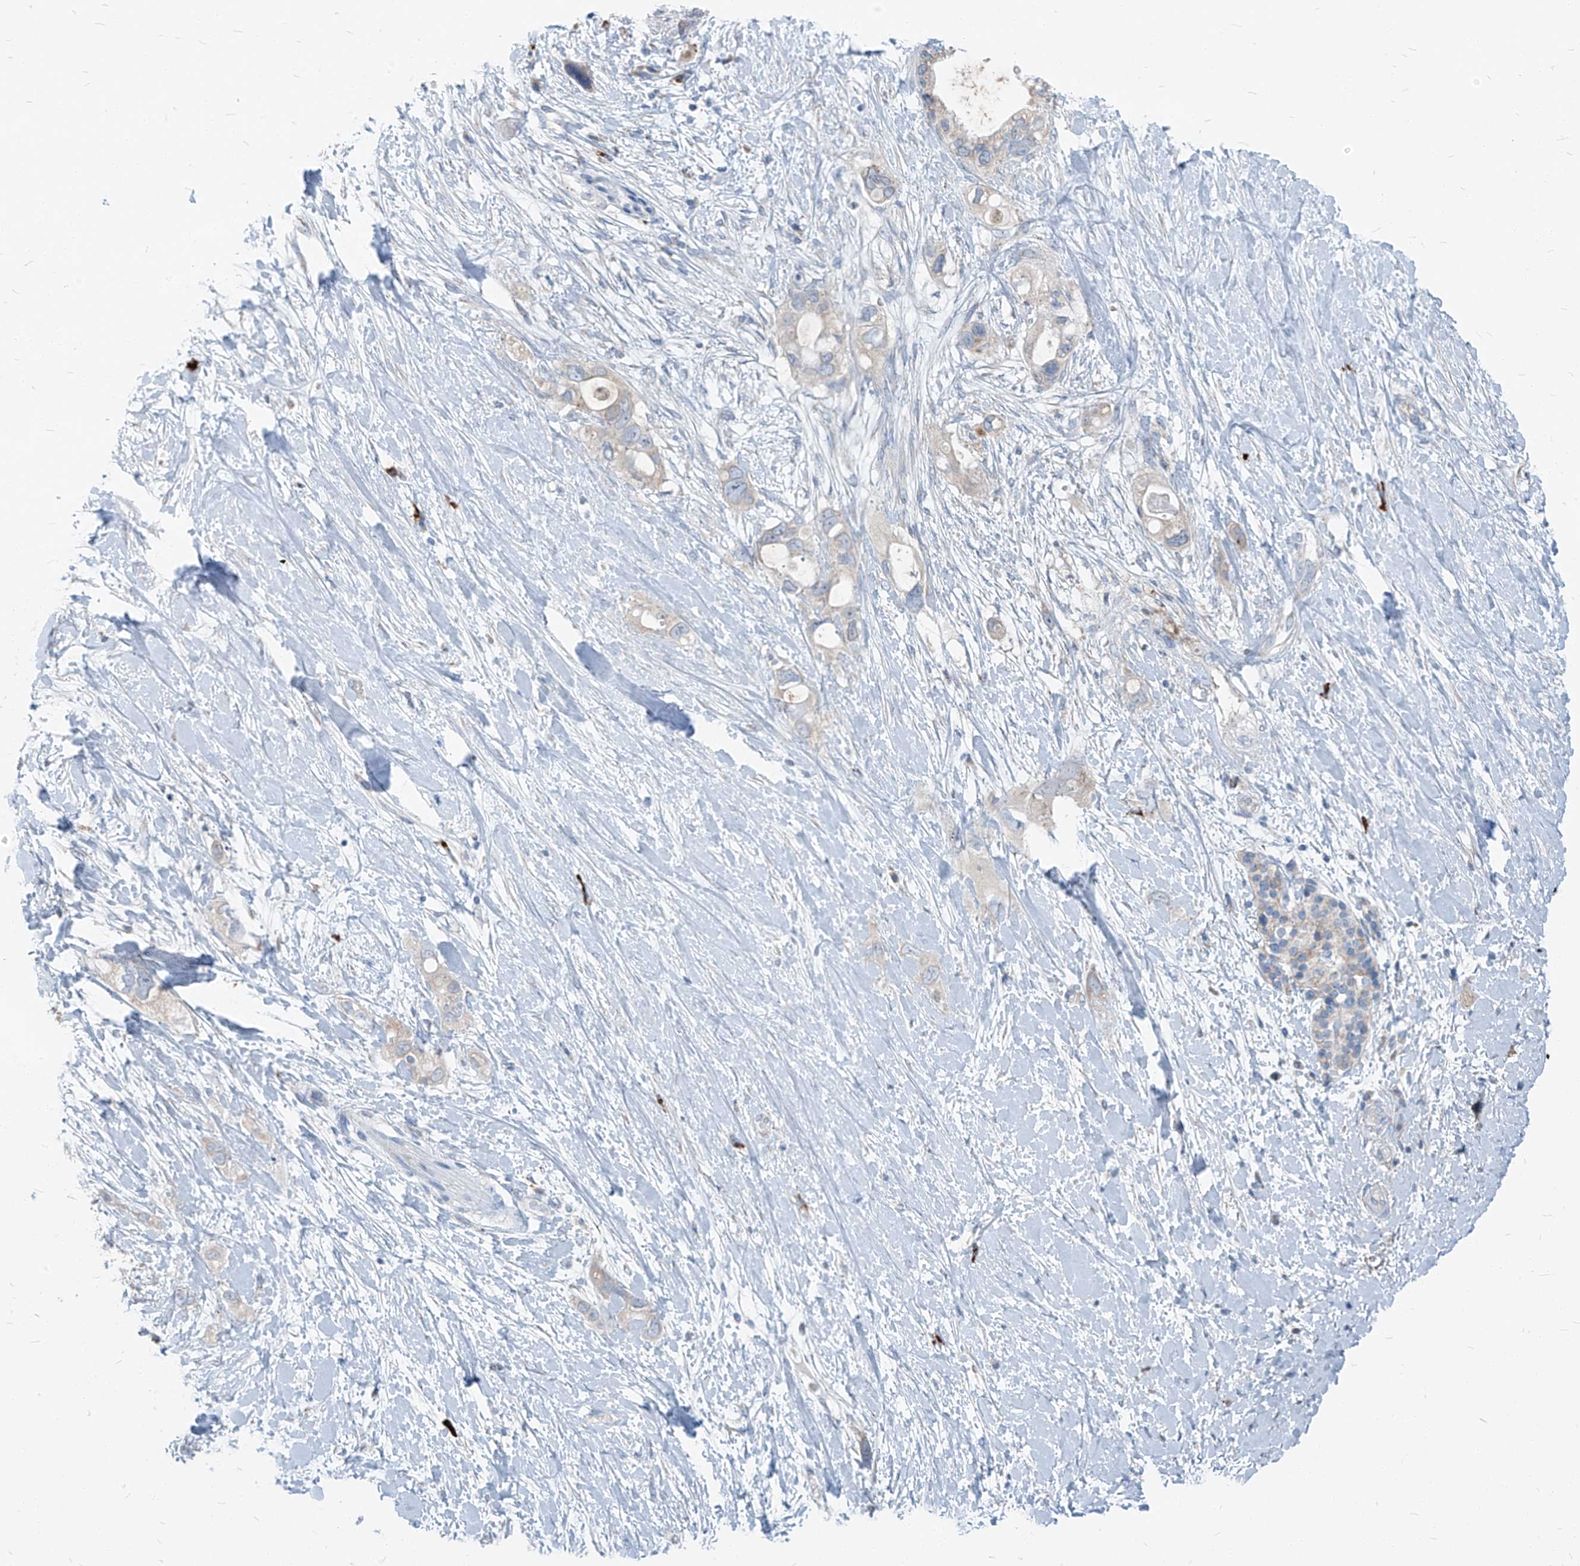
{"staining": {"intensity": "moderate", "quantity": "<25%", "location": "cytoplasmic/membranous"}, "tissue": "pancreatic cancer", "cell_type": "Tumor cells", "image_type": "cancer", "snomed": [{"axis": "morphology", "description": "Adenocarcinoma, NOS"}, {"axis": "topography", "description": "Pancreas"}], "caption": "About <25% of tumor cells in human pancreatic cancer demonstrate moderate cytoplasmic/membranous protein positivity as visualized by brown immunohistochemical staining.", "gene": "CHMP2B", "patient": {"sex": "female", "age": 56}}